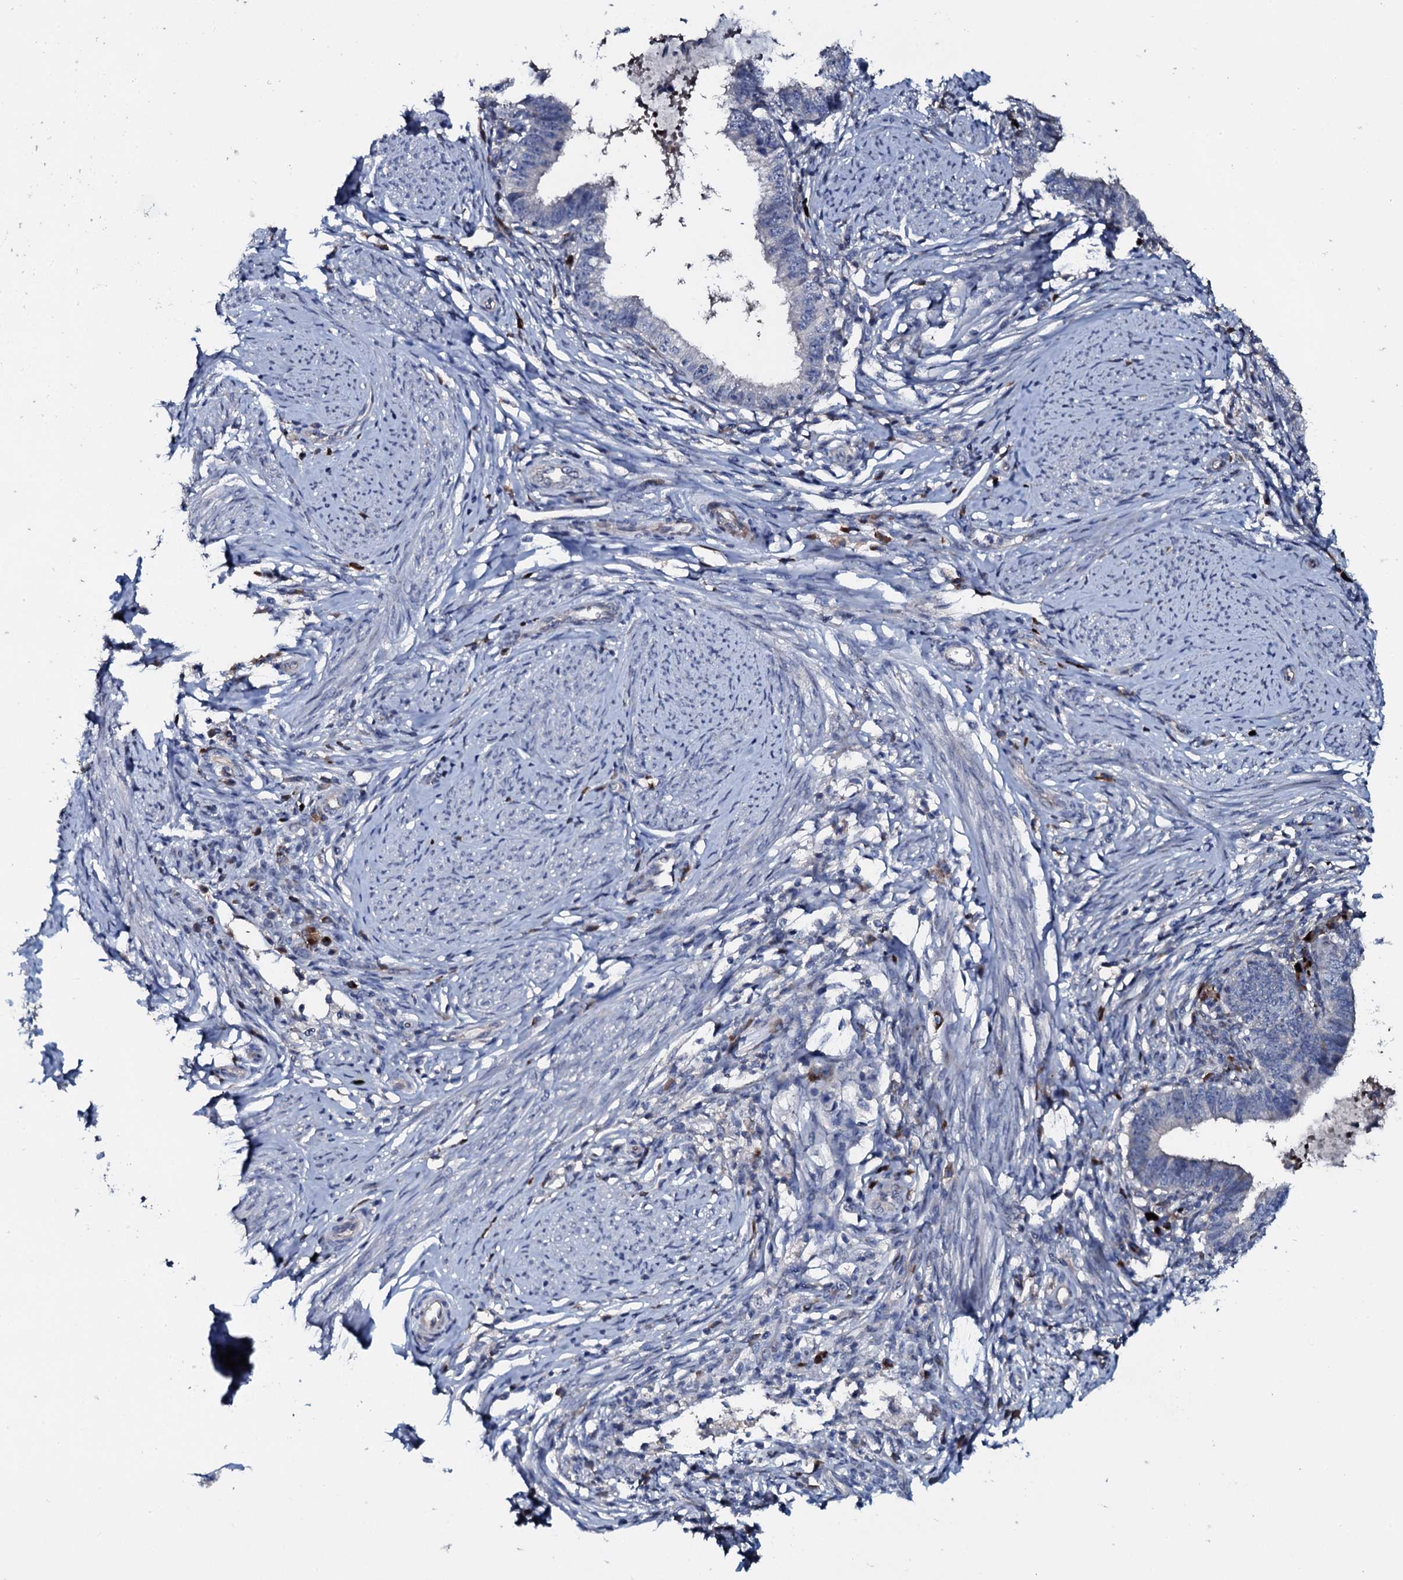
{"staining": {"intensity": "negative", "quantity": "none", "location": "none"}, "tissue": "cervical cancer", "cell_type": "Tumor cells", "image_type": "cancer", "snomed": [{"axis": "morphology", "description": "Adenocarcinoma, NOS"}, {"axis": "topography", "description": "Cervix"}], "caption": "Immunohistochemistry histopathology image of cervical adenocarcinoma stained for a protein (brown), which reveals no staining in tumor cells.", "gene": "IL12B", "patient": {"sex": "female", "age": 36}}